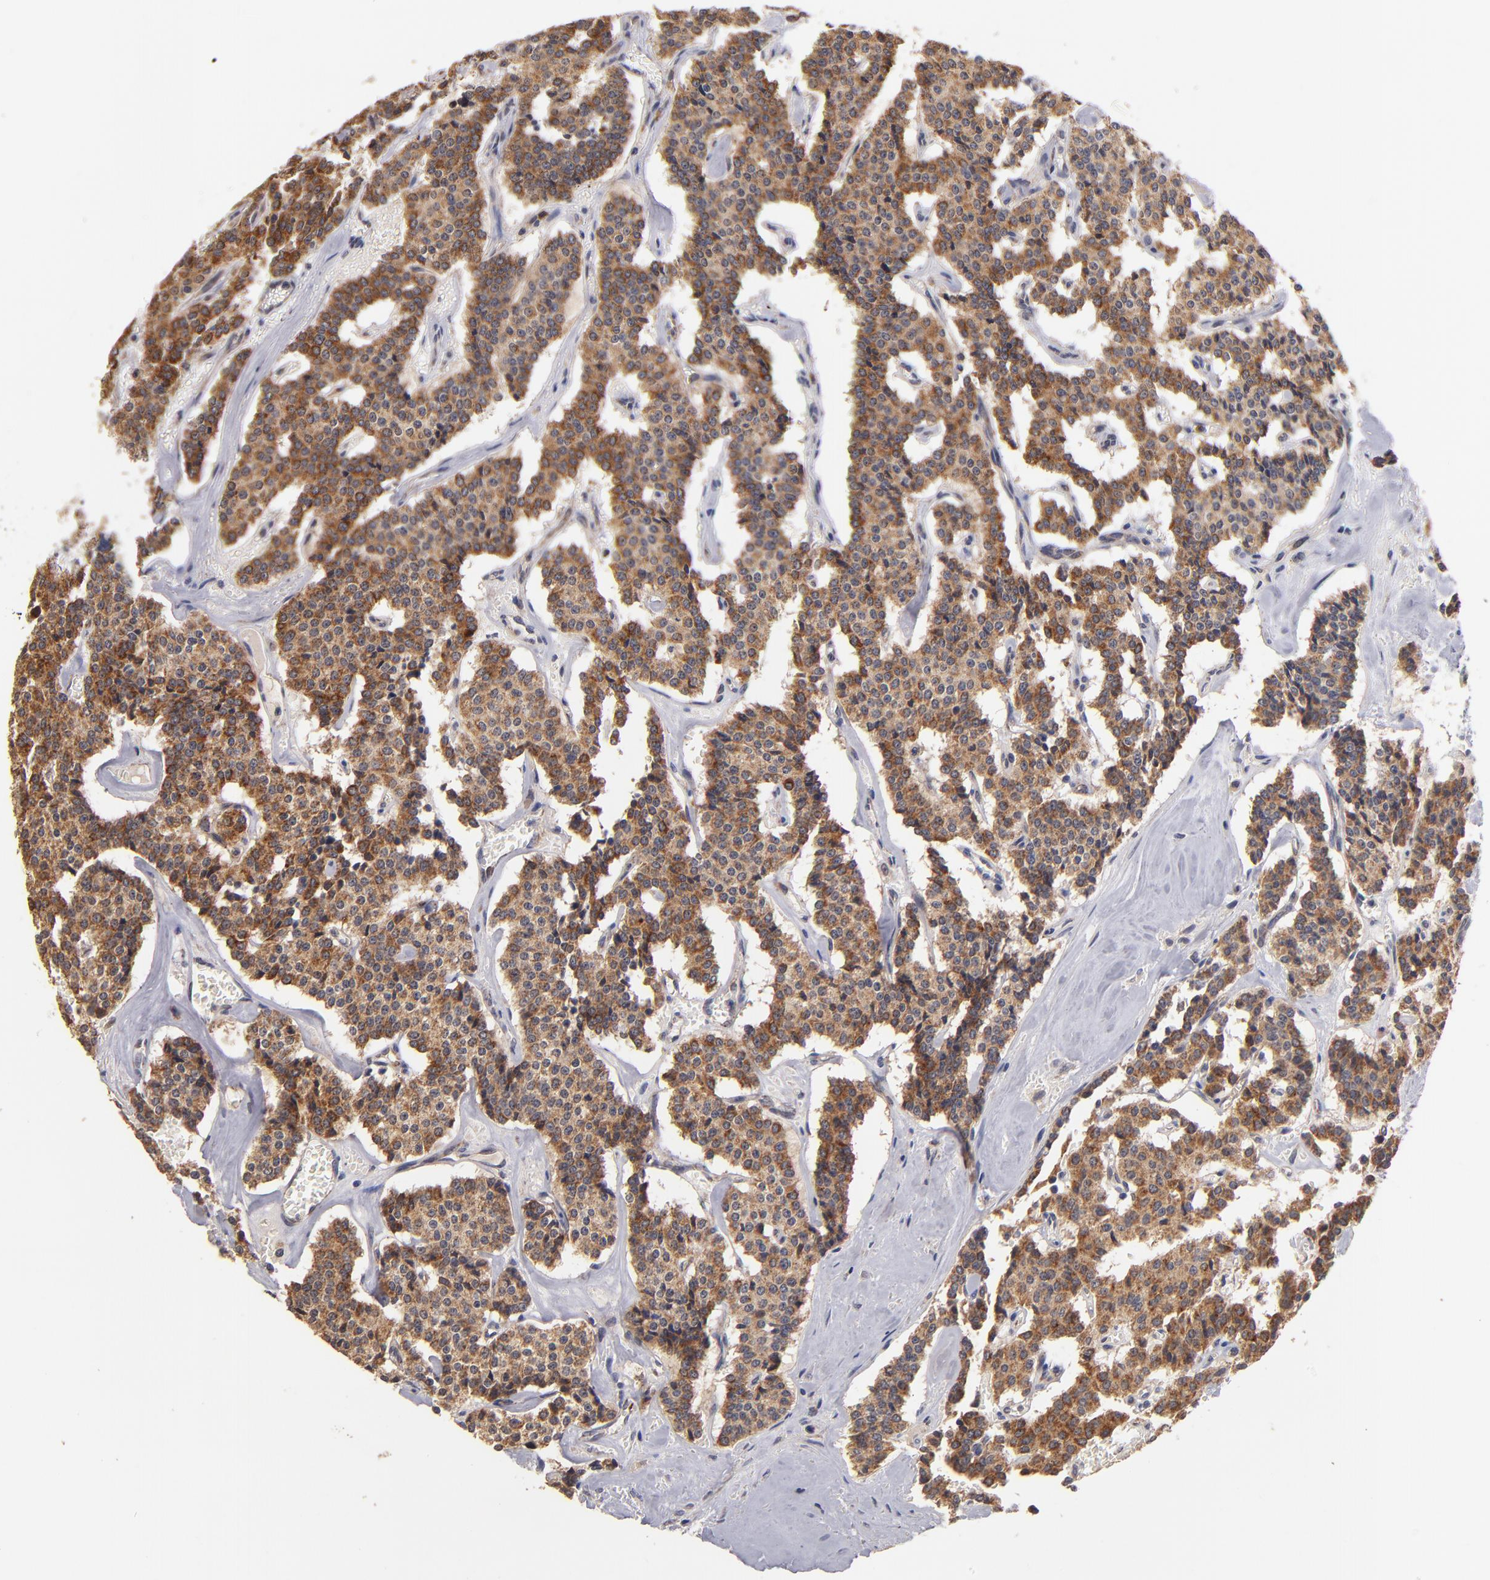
{"staining": {"intensity": "moderate", "quantity": ">75%", "location": "cytoplasmic/membranous"}, "tissue": "carcinoid", "cell_type": "Tumor cells", "image_type": "cancer", "snomed": [{"axis": "morphology", "description": "Carcinoid, malignant, NOS"}, {"axis": "topography", "description": "Bronchus"}], "caption": "A brown stain highlights moderate cytoplasmic/membranous expression of a protein in human carcinoid (malignant) tumor cells.", "gene": "DIABLO", "patient": {"sex": "male", "age": 55}}